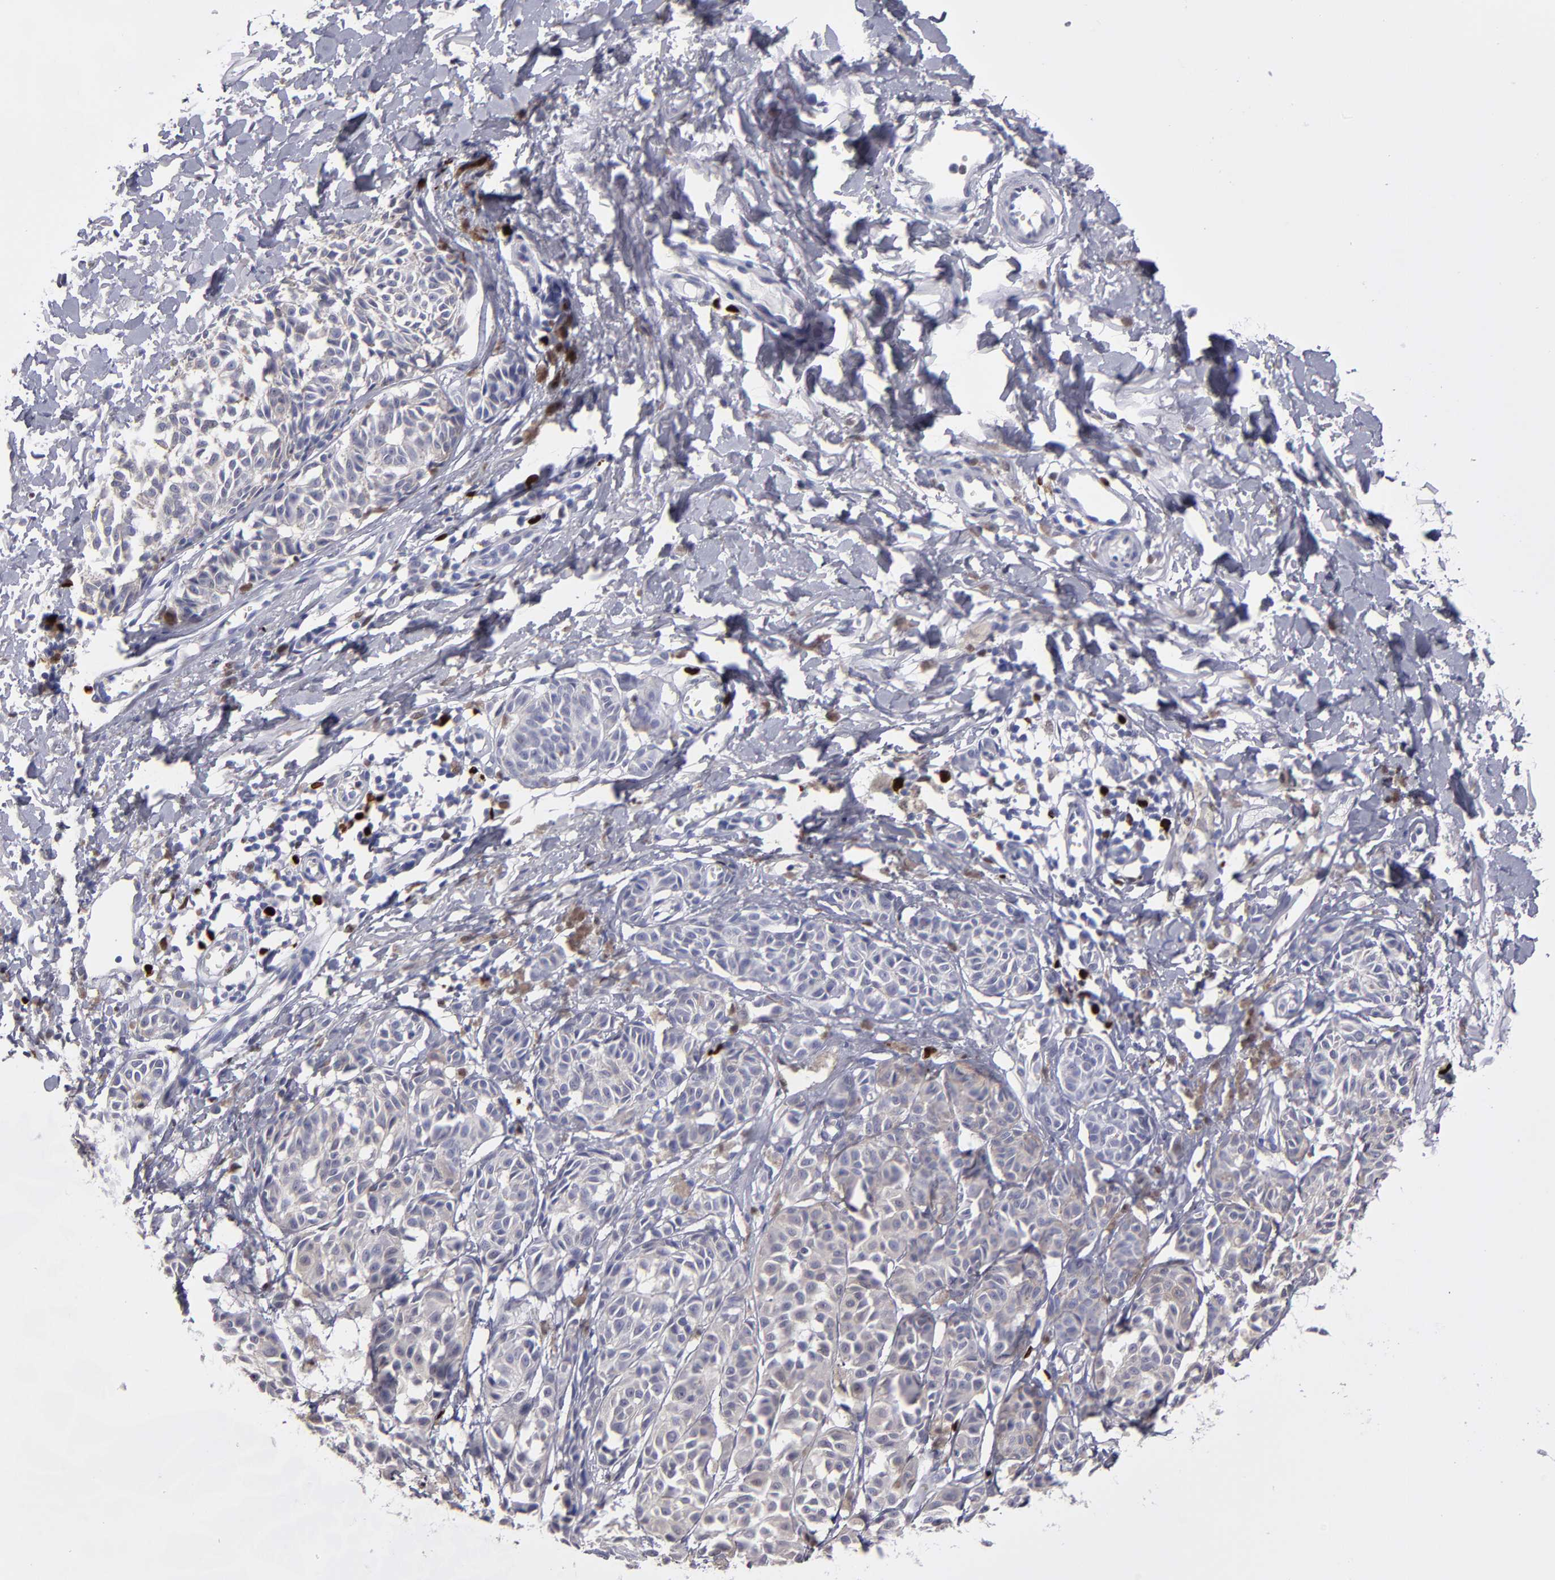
{"staining": {"intensity": "weak", "quantity": "25%-75%", "location": "cytoplasmic/membranous"}, "tissue": "melanoma", "cell_type": "Tumor cells", "image_type": "cancer", "snomed": [{"axis": "morphology", "description": "Malignant melanoma, NOS"}, {"axis": "topography", "description": "Skin"}], "caption": "Immunohistochemical staining of human malignant melanoma displays low levels of weak cytoplasmic/membranous positivity in about 25%-75% of tumor cells. Immunohistochemistry (ihc) stains the protein in brown and the nuclei are stained blue.", "gene": "IRF8", "patient": {"sex": "male", "age": 76}}